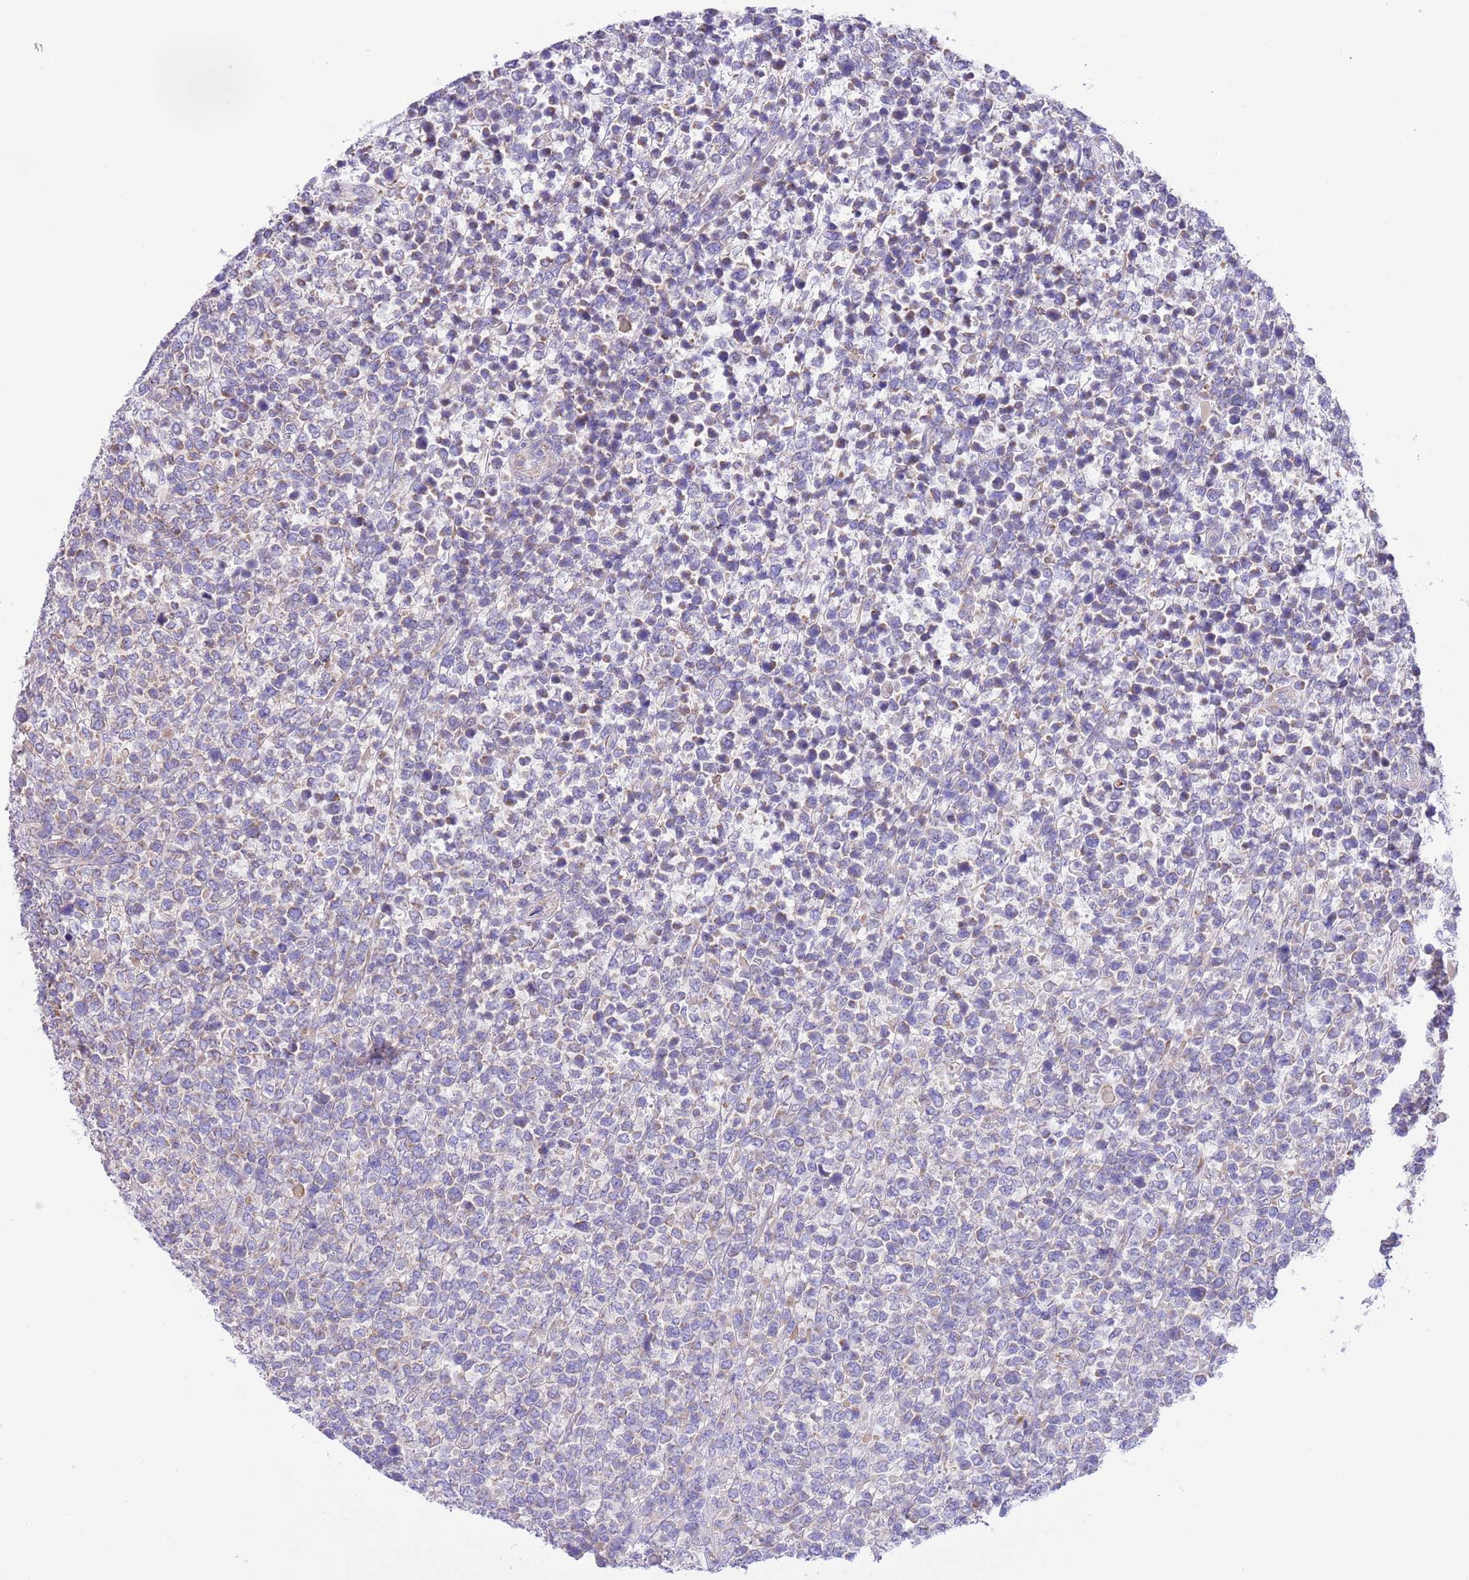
{"staining": {"intensity": "negative", "quantity": "none", "location": "none"}, "tissue": "lymphoma", "cell_type": "Tumor cells", "image_type": "cancer", "snomed": [{"axis": "morphology", "description": "Malignant lymphoma, non-Hodgkin's type, High grade"}, {"axis": "topography", "description": "Soft tissue"}], "caption": "Tumor cells show no significant protein positivity in malignant lymphoma, non-Hodgkin's type (high-grade).", "gene": "SS18L2", "patient": {"sex": "female", "age": 56}}